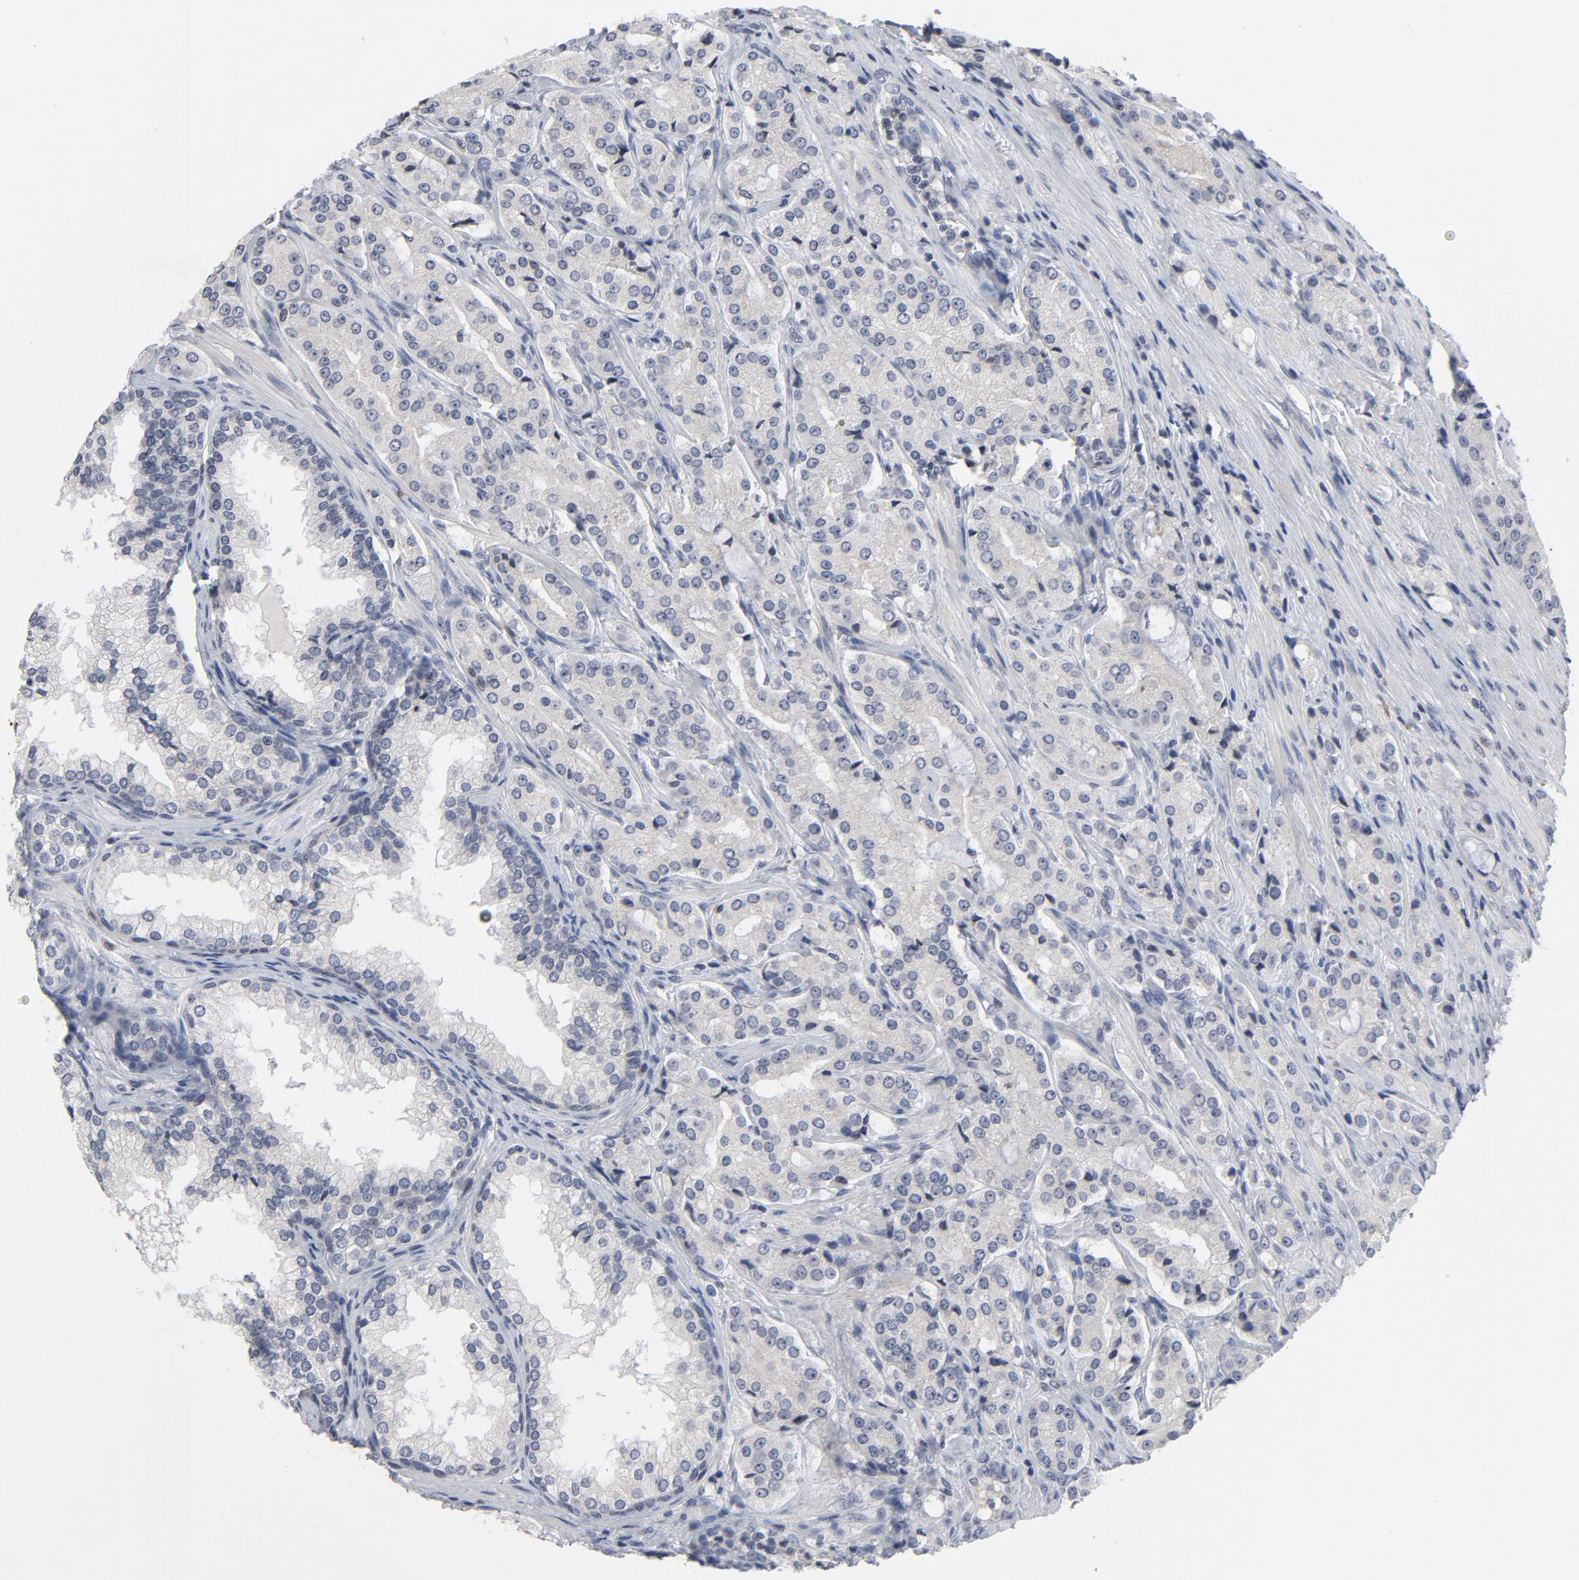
{"staining": {"intensity": "negative", "quantity": "none", "location": "none"}, "tissue": "prostate cancer", "cell_type": "Tumor cells", "image_type": "cancer", "snomed": [{"axis": "morphology", "description": "Adenocarcinoma, High grade"}, {"axis": "topography", "description": "Prostate"}], "caption": "IHC micrograph of neoplastic tissue: human prostate high-grade adenocarcinoma stained with DAB (3,3'-diaminobenzidine) demonstrates no significant protein positivity in tumor cells.", "gene": "TCL1A", "patient": {"sex": "male", "age": 72}}